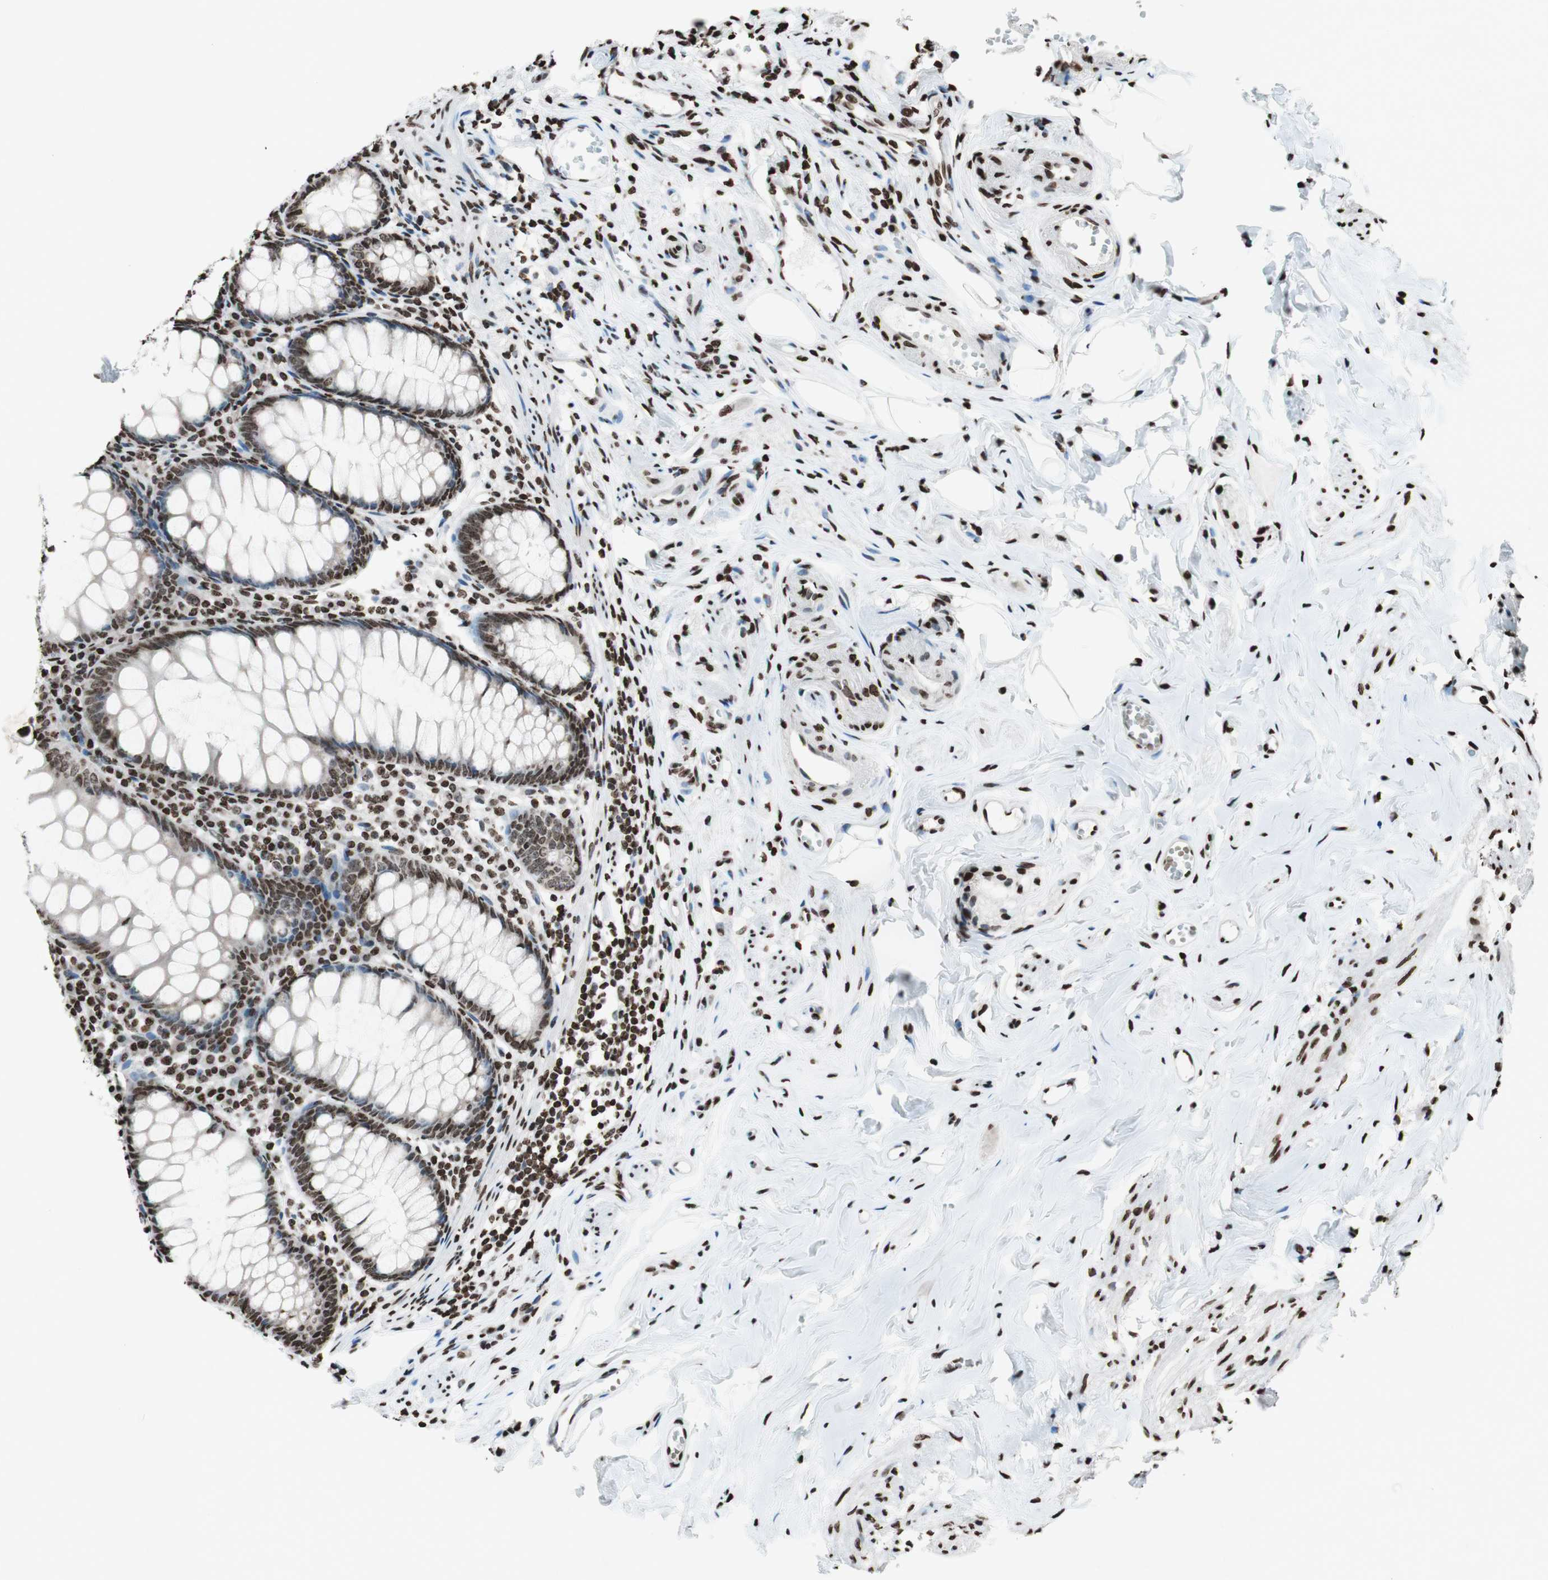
{"staining": {"intensity": "strong", "quantity": ">75%", "location": "nuclear"}, "tissue": "appendix", "cell_type": "Glandular cells", "image_type": "normal", "snomed": [{"axis": "morphology", "description": "Normal tissue, NOS"}, {"axis": "topography", "description": "Appendix"}], "caption": "Strong nuclear staining is identified in approximately >75% of glandular cells in normal appendix.", "gene": "NCOA3", "patient": {"sex": "female", "age": 77}}